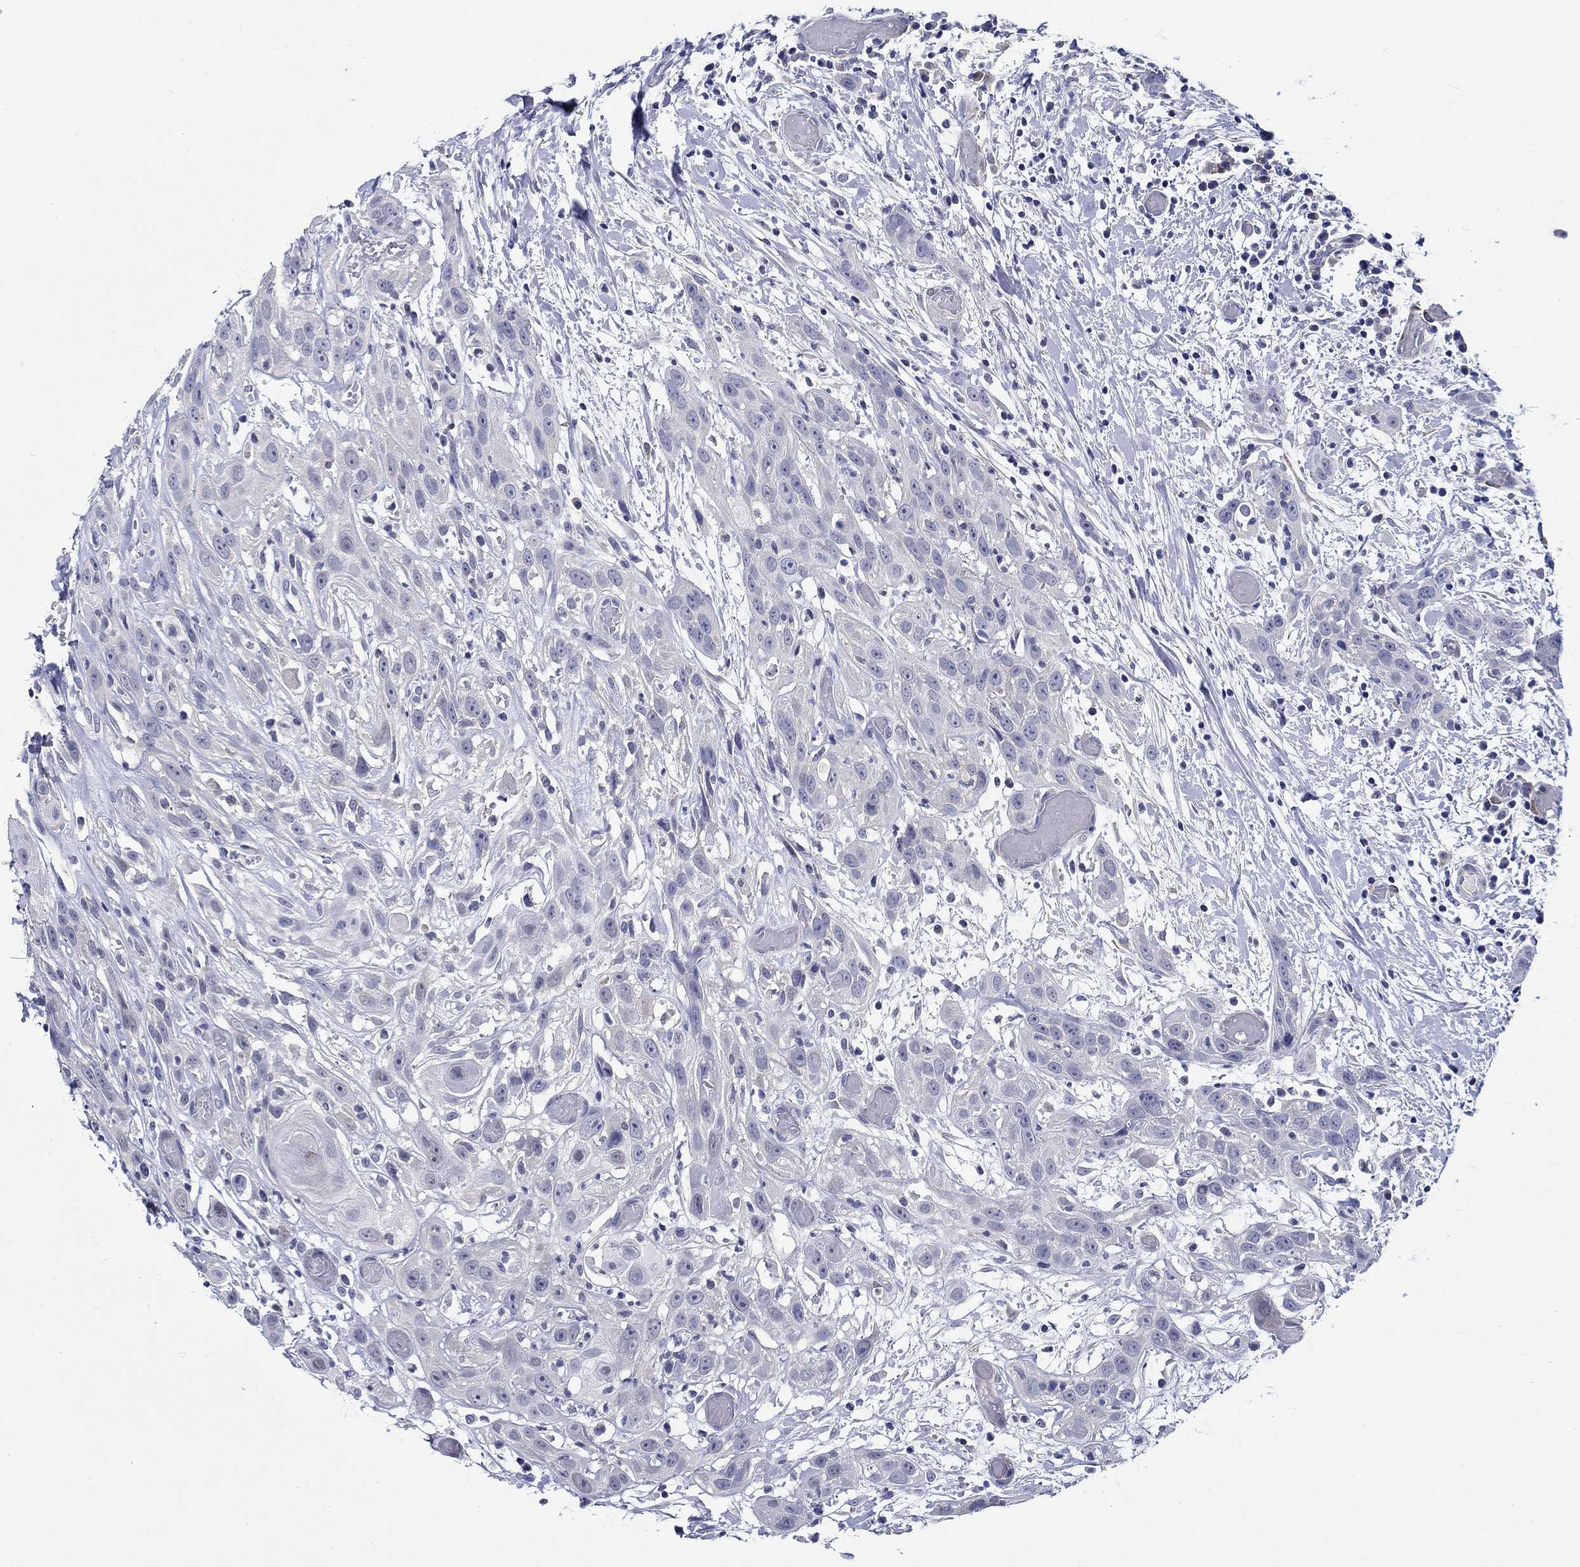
{"staining": {"intensity": "negative", "quantity": "none", "location": "none"}, "tissue": "head and neck cancer", "cell_type": "Tumor cells", "image_type": "cancer", "snomed": [{"axis": "morphology", "description": "Normal tissue, NOS"}, {"axis": "morphology", "description": "Squamous cell carcinoma, NOS"}, {"axis": "topography", "description": "Oral tissue"}, {"axis": "topography", "description": "Salivary gland"}, {"axis": "topography", "description": "Head-Neck"}], "caption": "DAB (3,3'-diaminobenzidine) immunohistochemical staining of head and neck squamous cell carcinoma reveals no significant staining in tumor cells. Brightfield microscopy of IHC stained with DAB (3,3'-diaminobenzidine) (brown) and hematoxylin (blue), captured at high magnification.", "gene": "MC2R", "patient": {"sex": "female", "age": 62}}